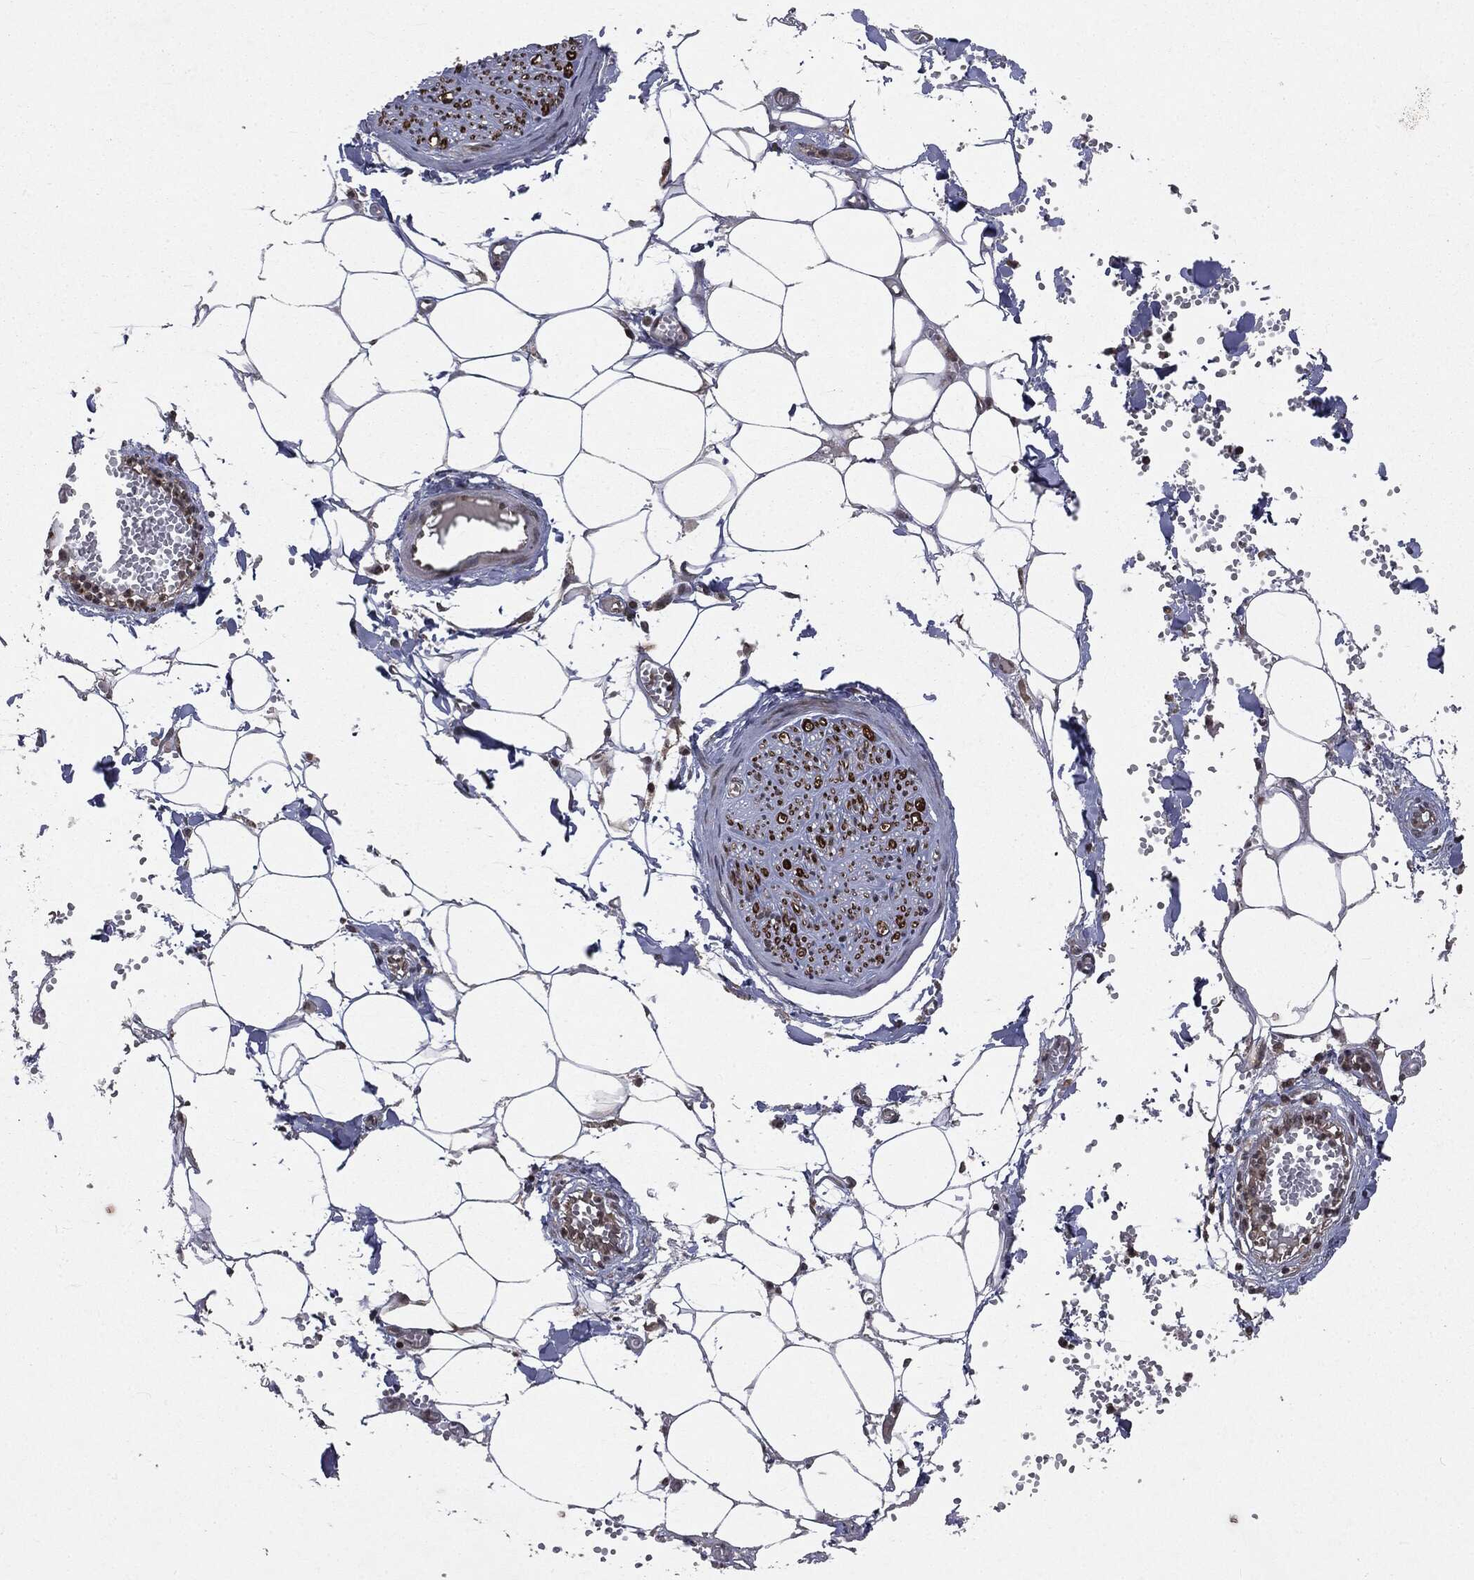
{"staining": {"intensity": "negative", "quantity": "none", "location": "none"}, "tissue": "adipose tissue", "cell_type": "Adipocytes", "image_type": "normal", "snomed": [{"axis": "morphology", "description": "Normal tissue, NOS"}, {"axis": "morphology", "description": "Squamous cell carcinoma, NOS"}, {"axis": "topography", "description": "Cartilage tissue"}, {"axis": "topography", "description": "Lung"}], "caption": "Immunohistochemistry (IHC) micrograph of normal human adipose tissue stained for a protein (brown), which reveals no staining in adipocytes.", "gene": "STAU2", "patient": {"sex": "male", "age": 66}}